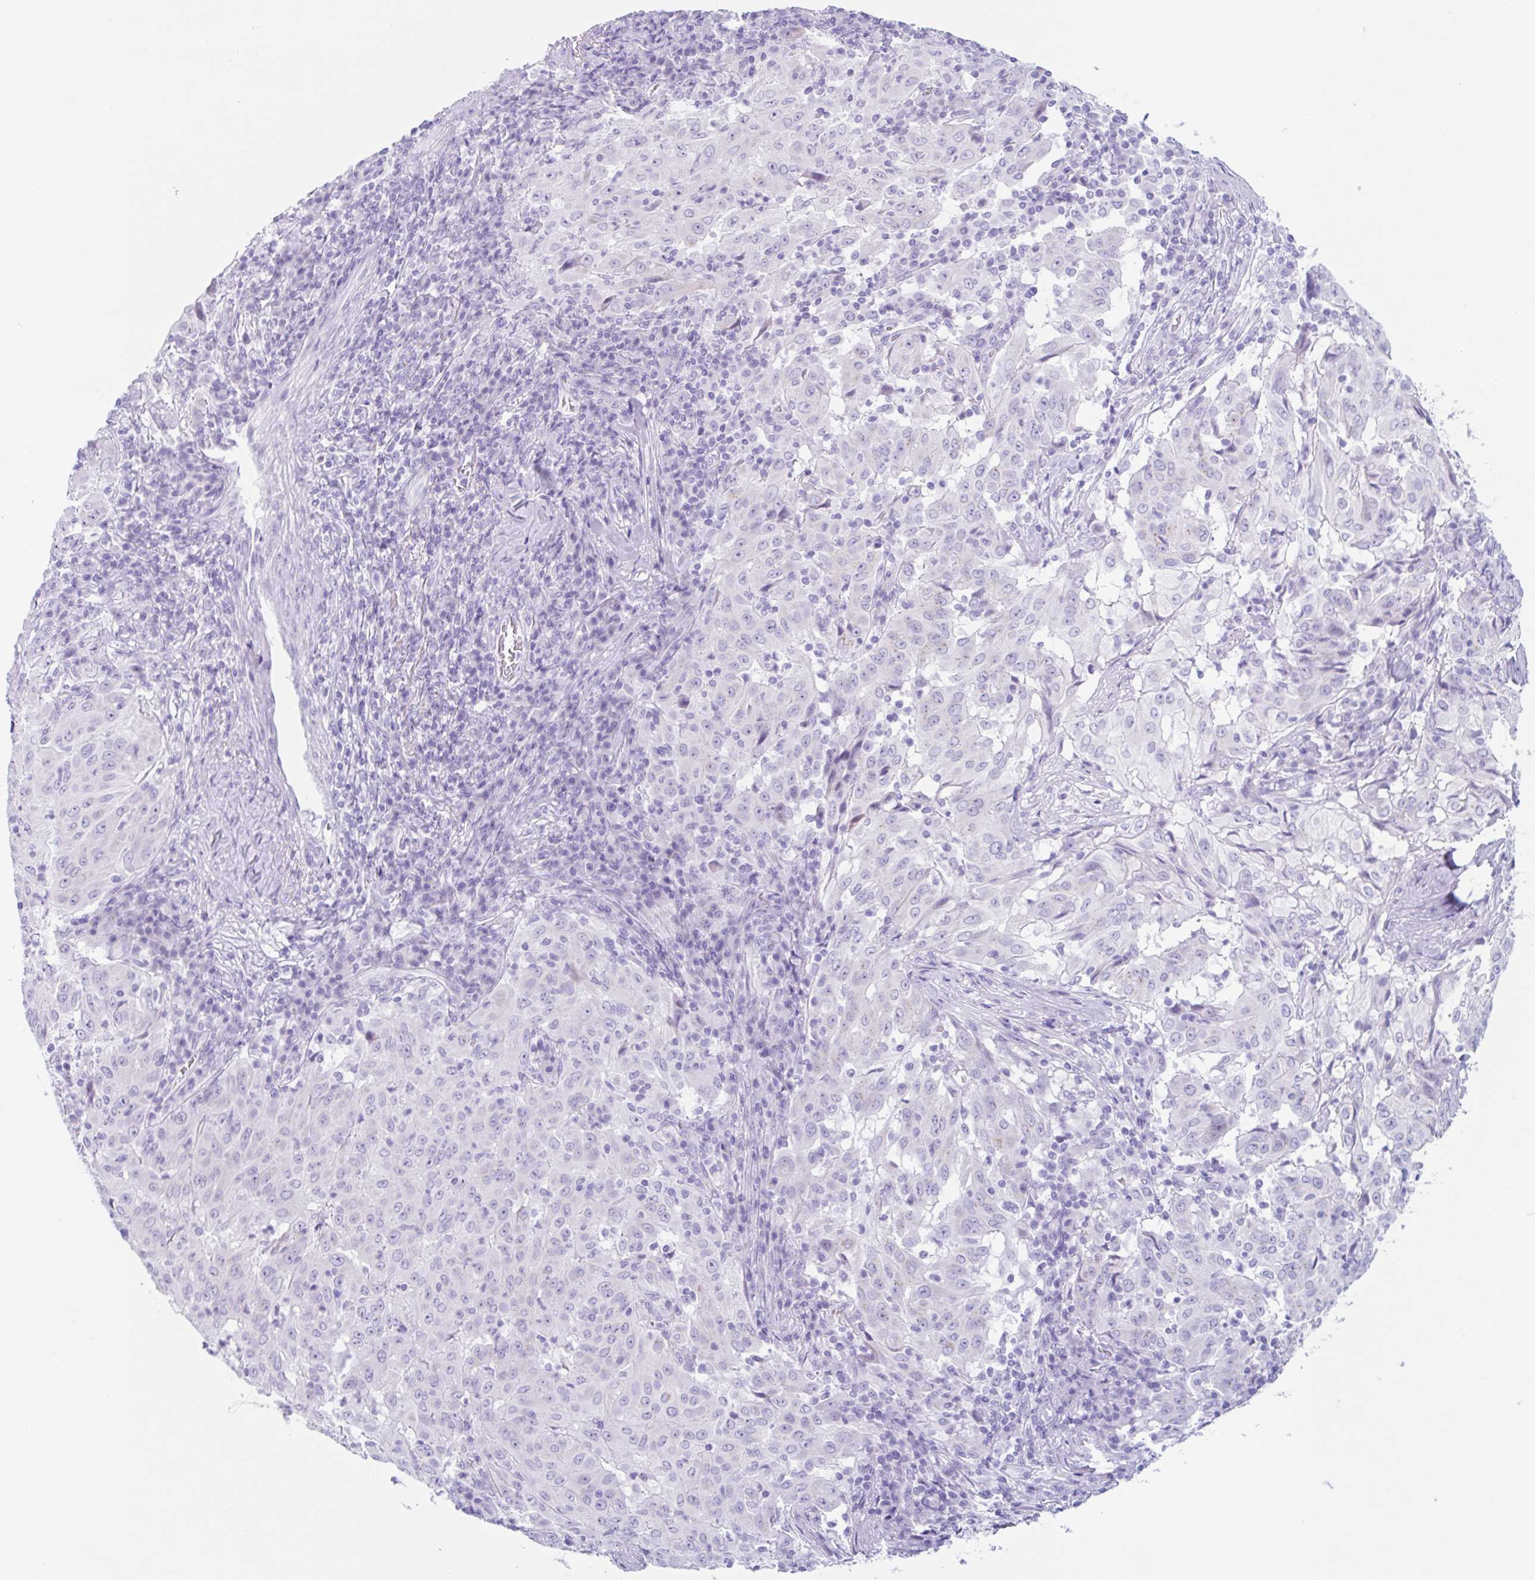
{"staining": {"intensity": "negative", "quantity": "none", "location": "none"}, "tissue": "pancreatic cancer", "cell_type": "Tumor cells", "image_type": "cancer", "snomed": [{"axis": "morphology", "description": "Adenocarcinoma, NOS"}, {"axis": "topography", "description": "Pancreas"}], "caption": "Tumor cells are negative for protein expression in human adenocarcinoma (pancreatic).", "gene": "CPTP", "patient": {"sex": "male", "age": 63}}